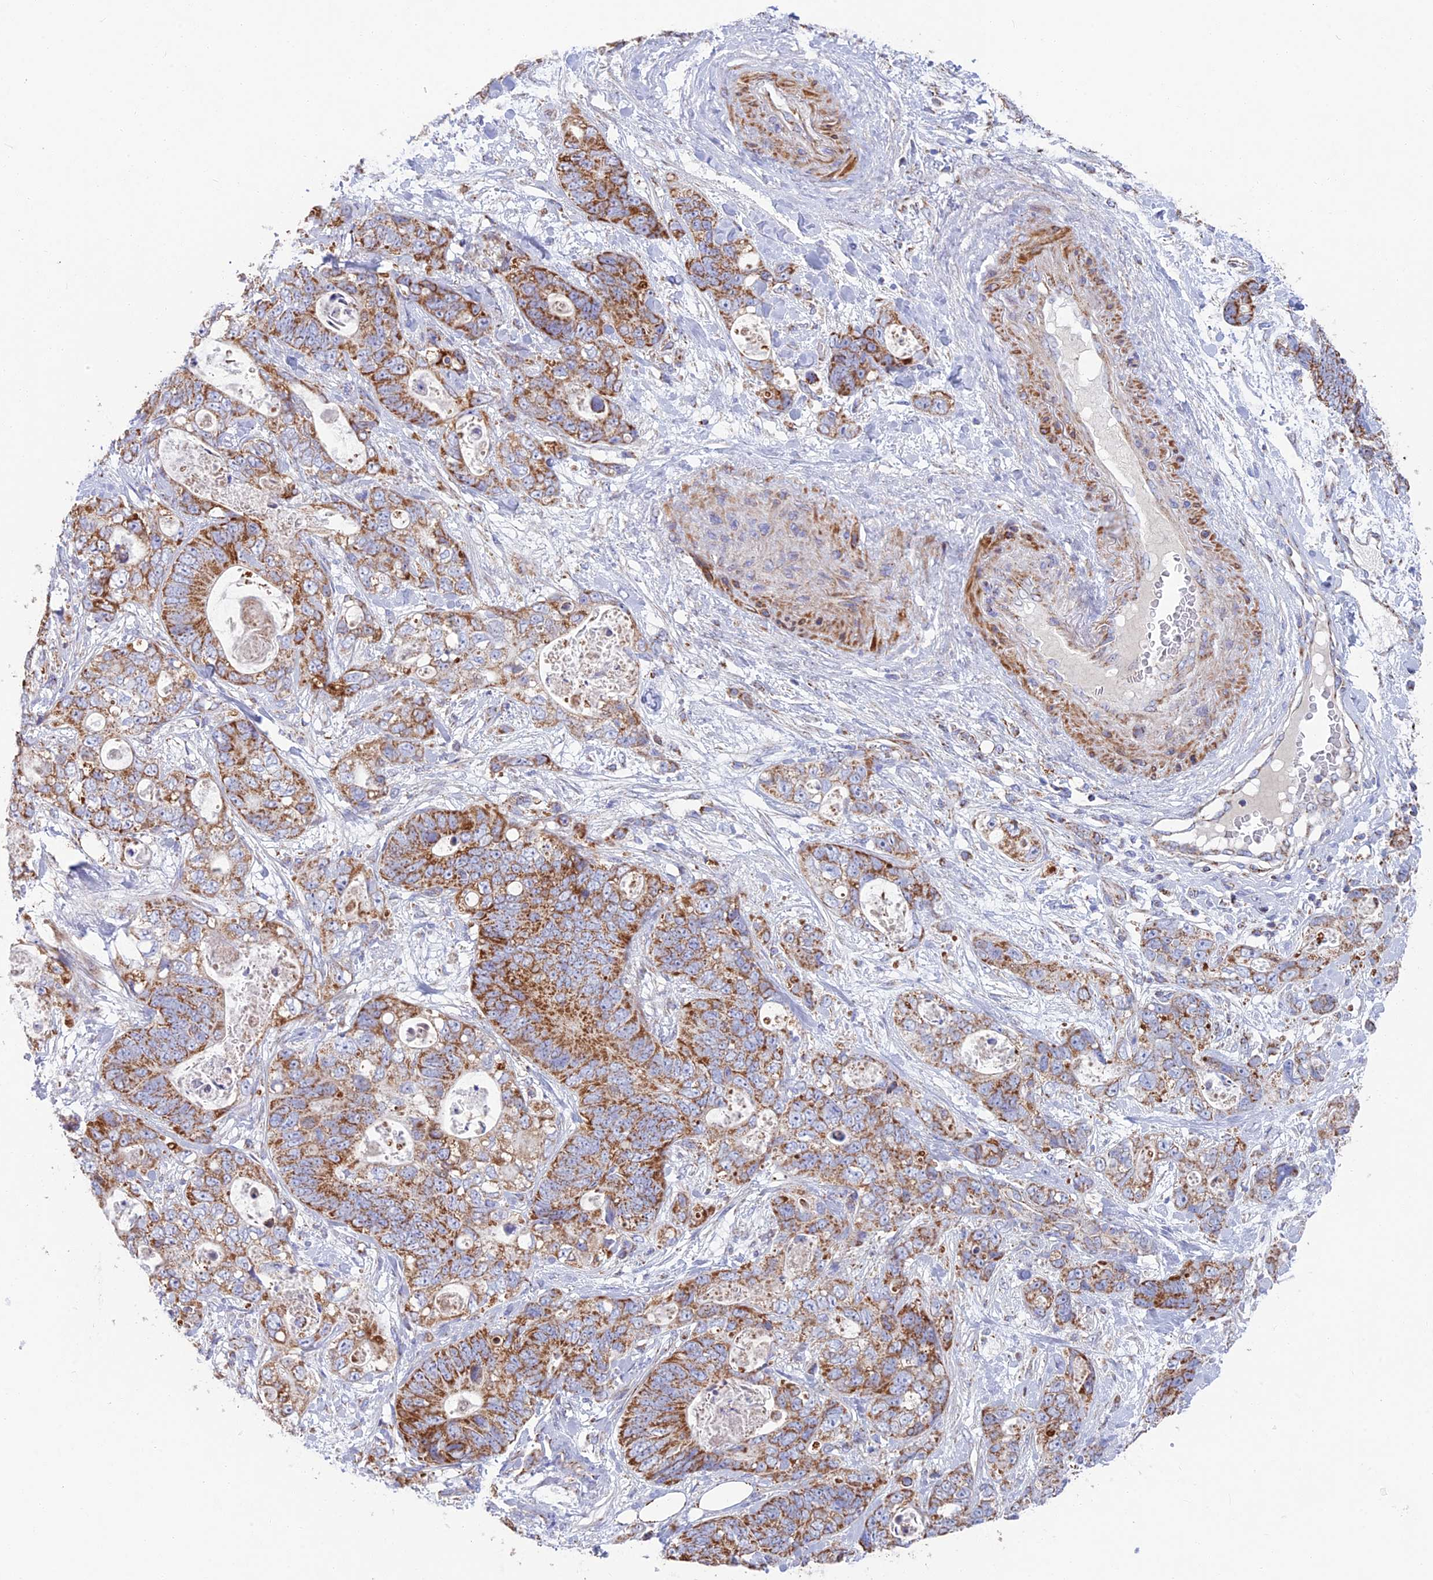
{"staining": {"intensity": "moderate", "quantity": ">75%", "location": "cytoplasmic/membranous"}, "tissue": "stomach cancer", "cell_type": "Tumor cells", "image_type": "cancer", "snomed": [{"axis": "morphology", "description": "Normal tissue, NOS"}, {"axis": "morphology", "description": "Adenocarcinoma, NOS"}, {"axis": "topography", "description": "Stomach"}], "caption": "Immunohistochemistry (DAB (3,3'-diaminobenzidine)) staining of stomach cancer displays moderate cytoplasmic/membranous protein expression in approximately >75% of tumor cells.", "gene": "CS", "patient": {"sex": "female", "age": 89}}